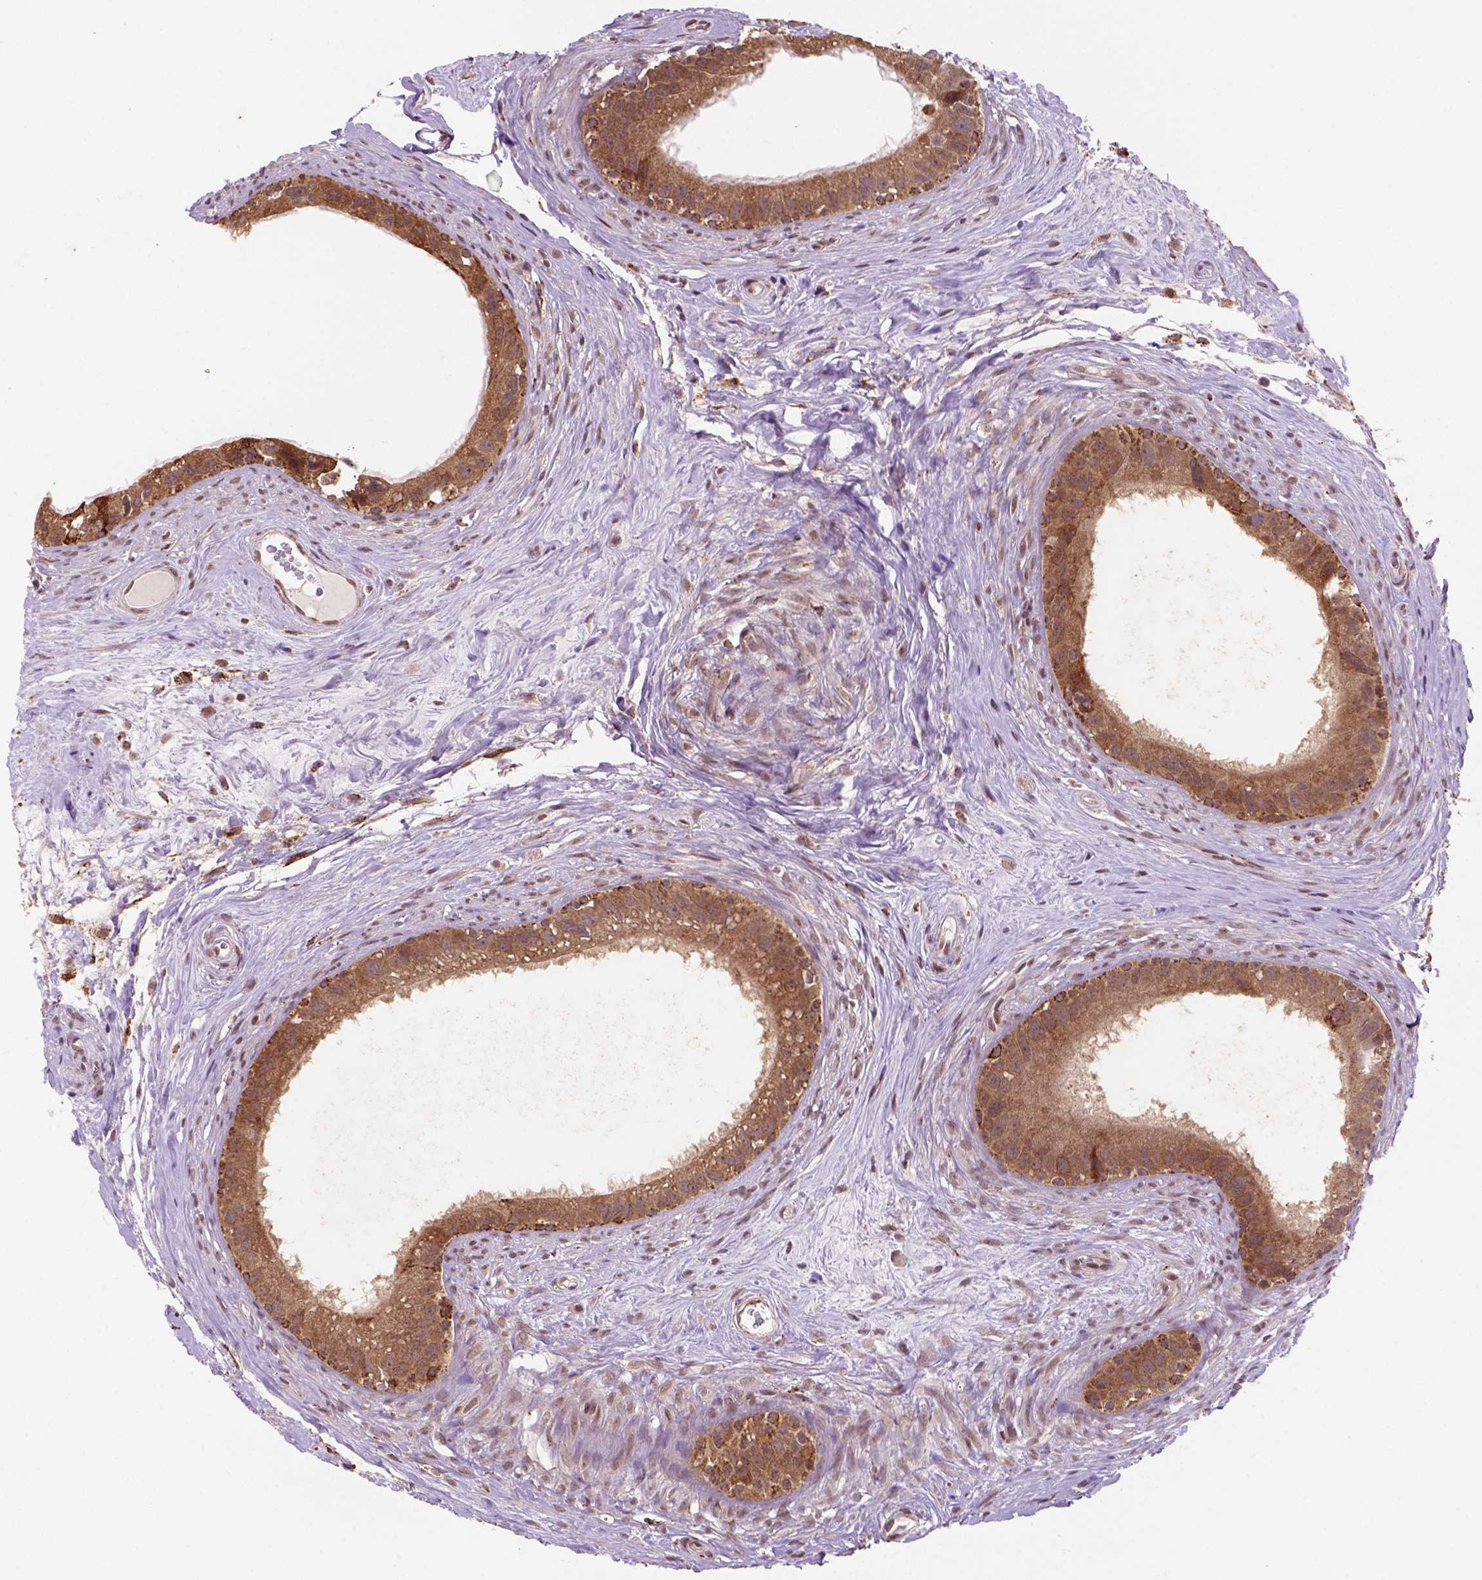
{"staining": {"intensity": "moderate", "quantity": ">75%", "location": "cytoplasmic/membranous"}, "tissue": "epididymis", "cell_type": "Glandular cells", "image_type": "normal", "snomed": [{"axis": "morphology", "description": "Normal tissue, NOS"}, {"axis": "topography", "description": "Epididymis"}], "caption": "IHC (DAB (3,3'-diaminobenzidine)) staining of normal human epididymis displays moderate cytoplasmic/membranous protein staining in approximately >75% of glandular cells. (Stains: DAB (3,3'-diaminobenzidine) in brown, nuclei in blue, Microscopy: brightfield microscopy at high magnification).", "gene": "FZD7", "patient": {"sex": "male", "age": 59}}